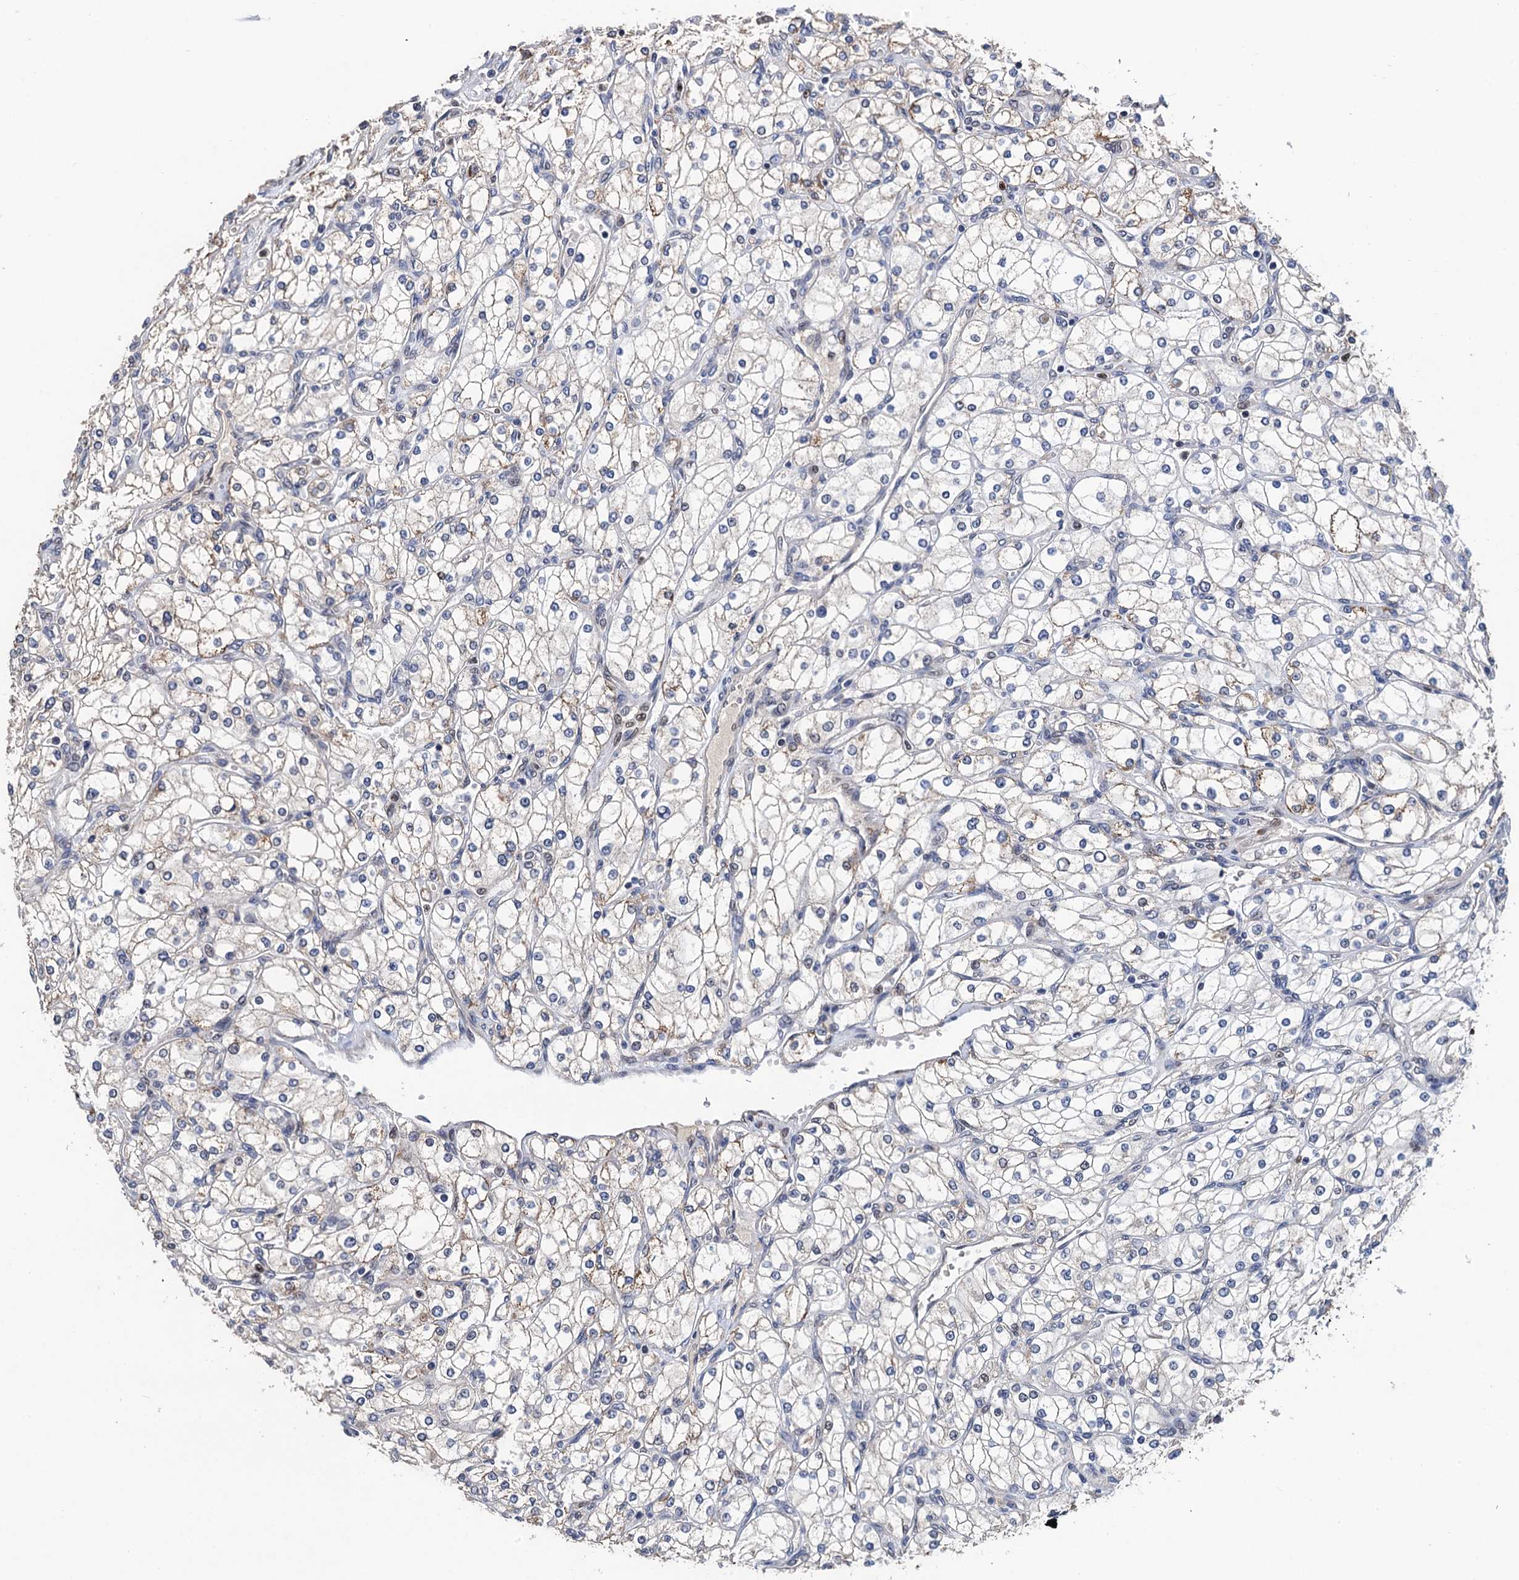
{"staining": {"intensity": "weak", "quantity": "<25%", "location": "cytoplasmic/membranous"}, "tissue": "renal cancer", "cell_type": "Tumor cells", "image_type": "cancer", "snomed": [{"axis": "morphology", "description": "Adenocarcinoma, NOS"}, {"axis": "topography", "description": "Kidney"}], "caption": "IHC of renal cancer exhibits no positivity in tumor cells.", "gene": "TSEN34", "patient": {"sex": "male", "age": 80}}